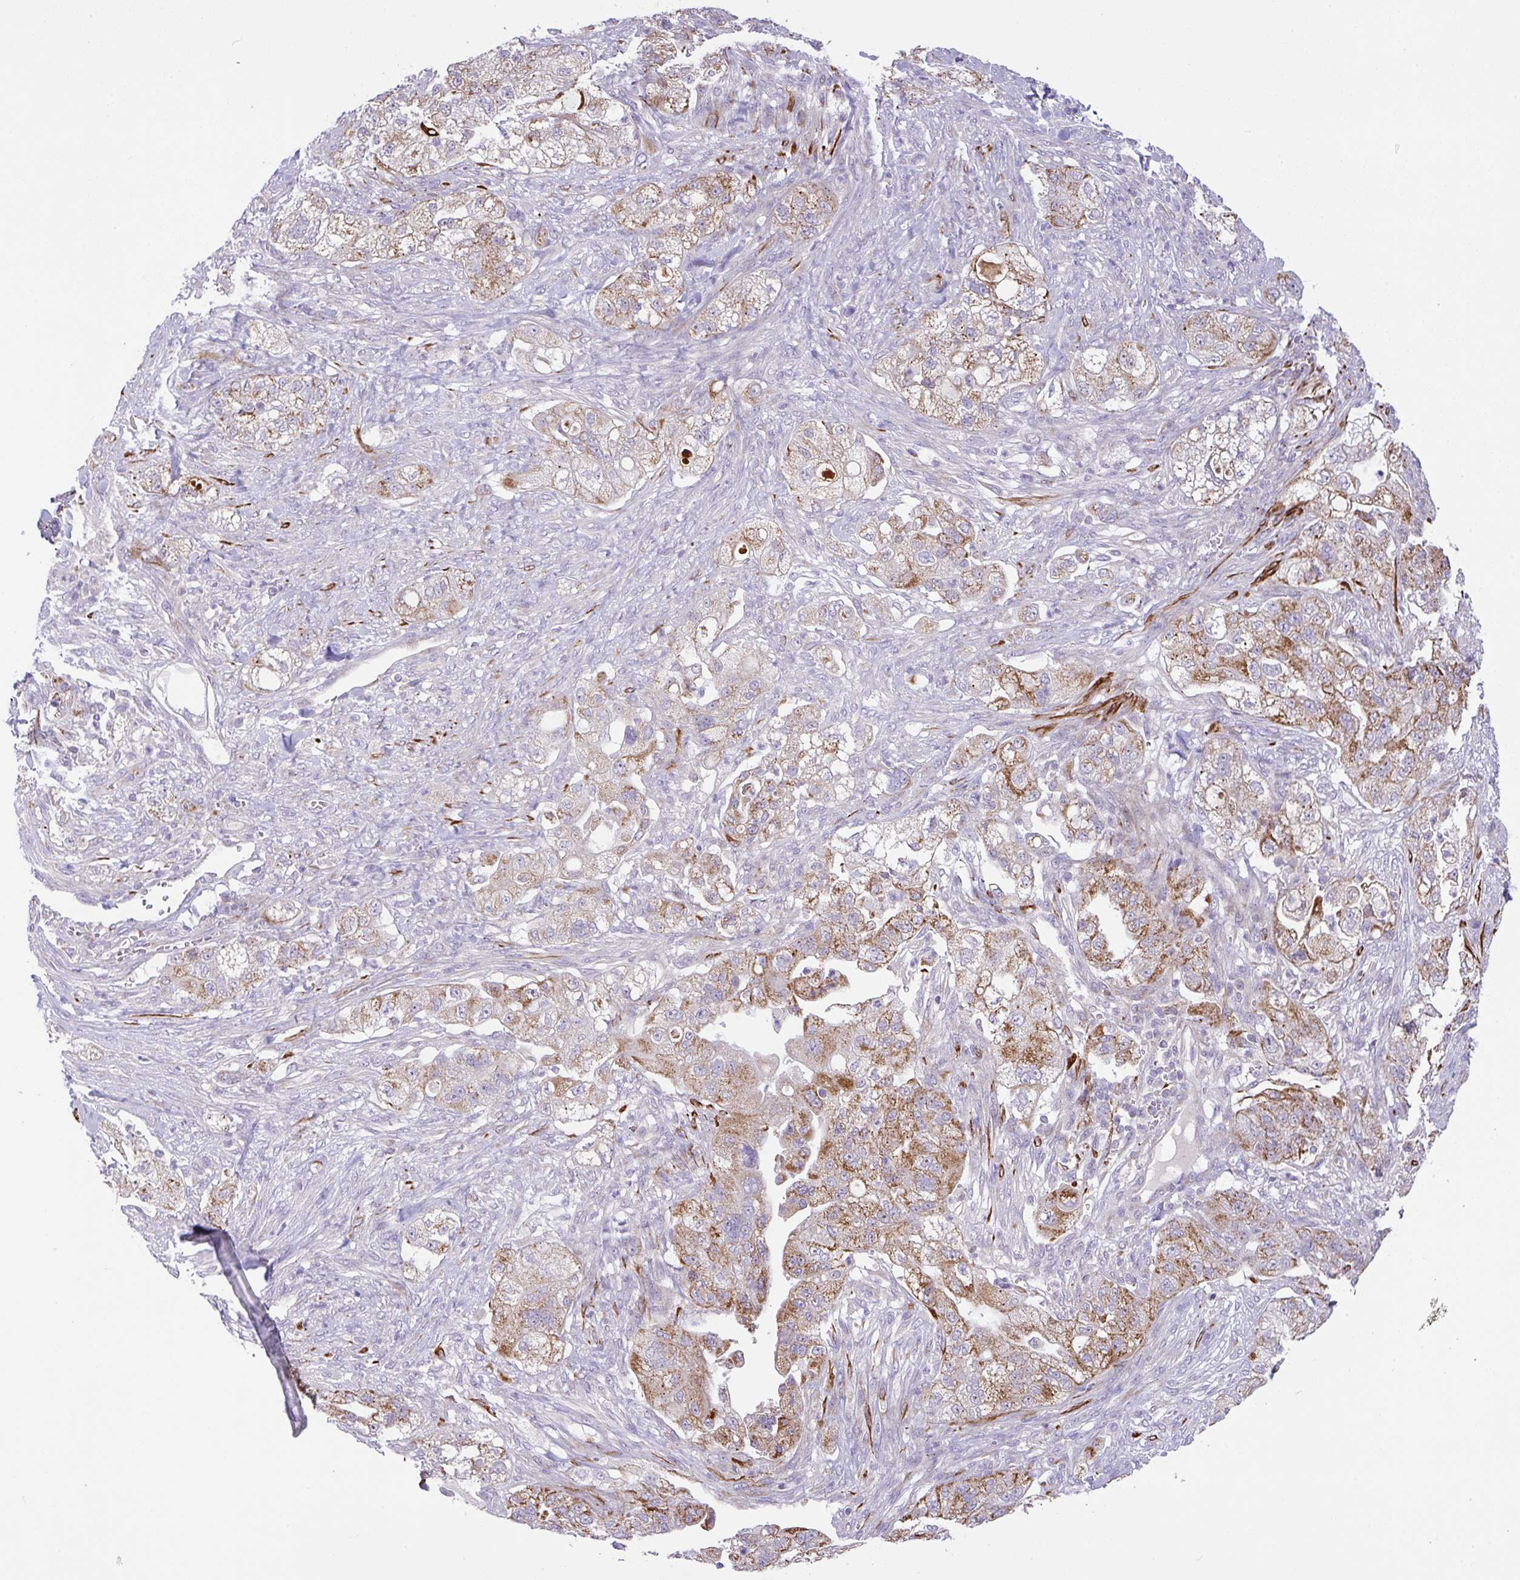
{"staining": {"intensity": "moderate", "quantity": ">75%", "location": "cytoplasmic/membranous"}, "tissue": "pancreatic cancer", "cell_type": "Tumor cells", "image_type": "cancer", "snomed": [{"axis": "morphology", "description": "Adenocarcinoma, NOS"}, {"axis": "topography", "description": "Pancreas"}], "caption": "IHC staining of pancreatic cancer (adenocarcinoma), which displays medium levels of moderate cytoplasmic/membranous expression in about >75% of tumor cells indicating moderate cytoplasmic/membranous protein expression. The staining was performed using DAB (brown) for protein detection and nuclei were counterstained in hematoxylin (blue).", "gene": "CHDH", "patient": {"sex": "female", "age": 78}}